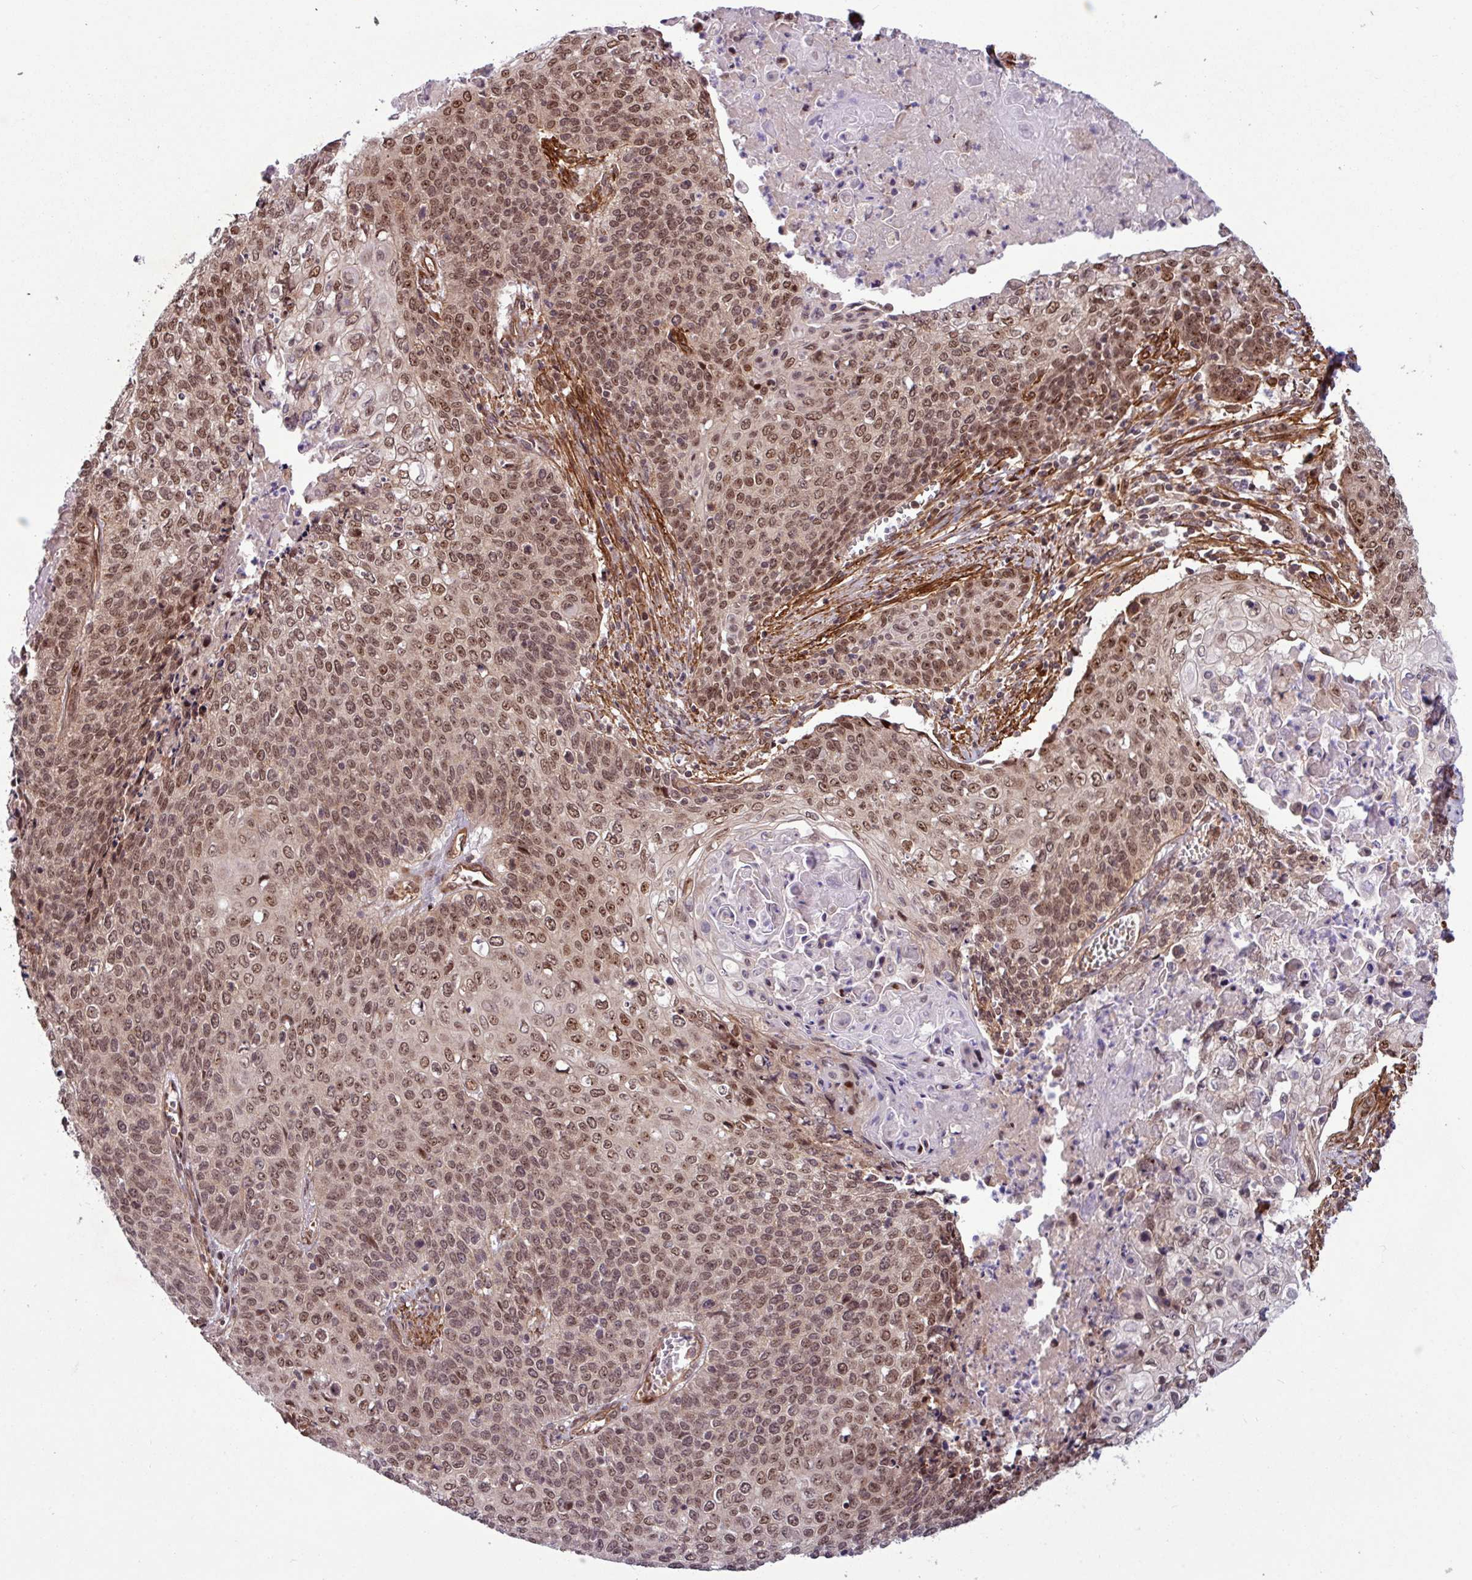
{"staining": {"intensity": "moderate", "quantity": ">75%", "location": "nuclear"}, "tissue": "cervical cancer", "cell_type": "Tumor cells", "image_type": "cancer", "snomed": [{"axis": "morphology", "description": "Squamous cell carcinoma, NOS"}, {"axis": "topography", "description": "Cervix"}], "caption": "Immunohistochemistry (DAB) staining of human cervical cancer (squamous cell carcinoma) shows moderate nuclear protein positivity in approximately >75% of tumor cells. Using DAB (3,3'-diaminobenzidine) (brown) and hematoxylin (blue) stains, captured at high magnification using brightfield microscopy.", "gene": "C7orf50", "patient": {"sex": "female", "age": 39}}